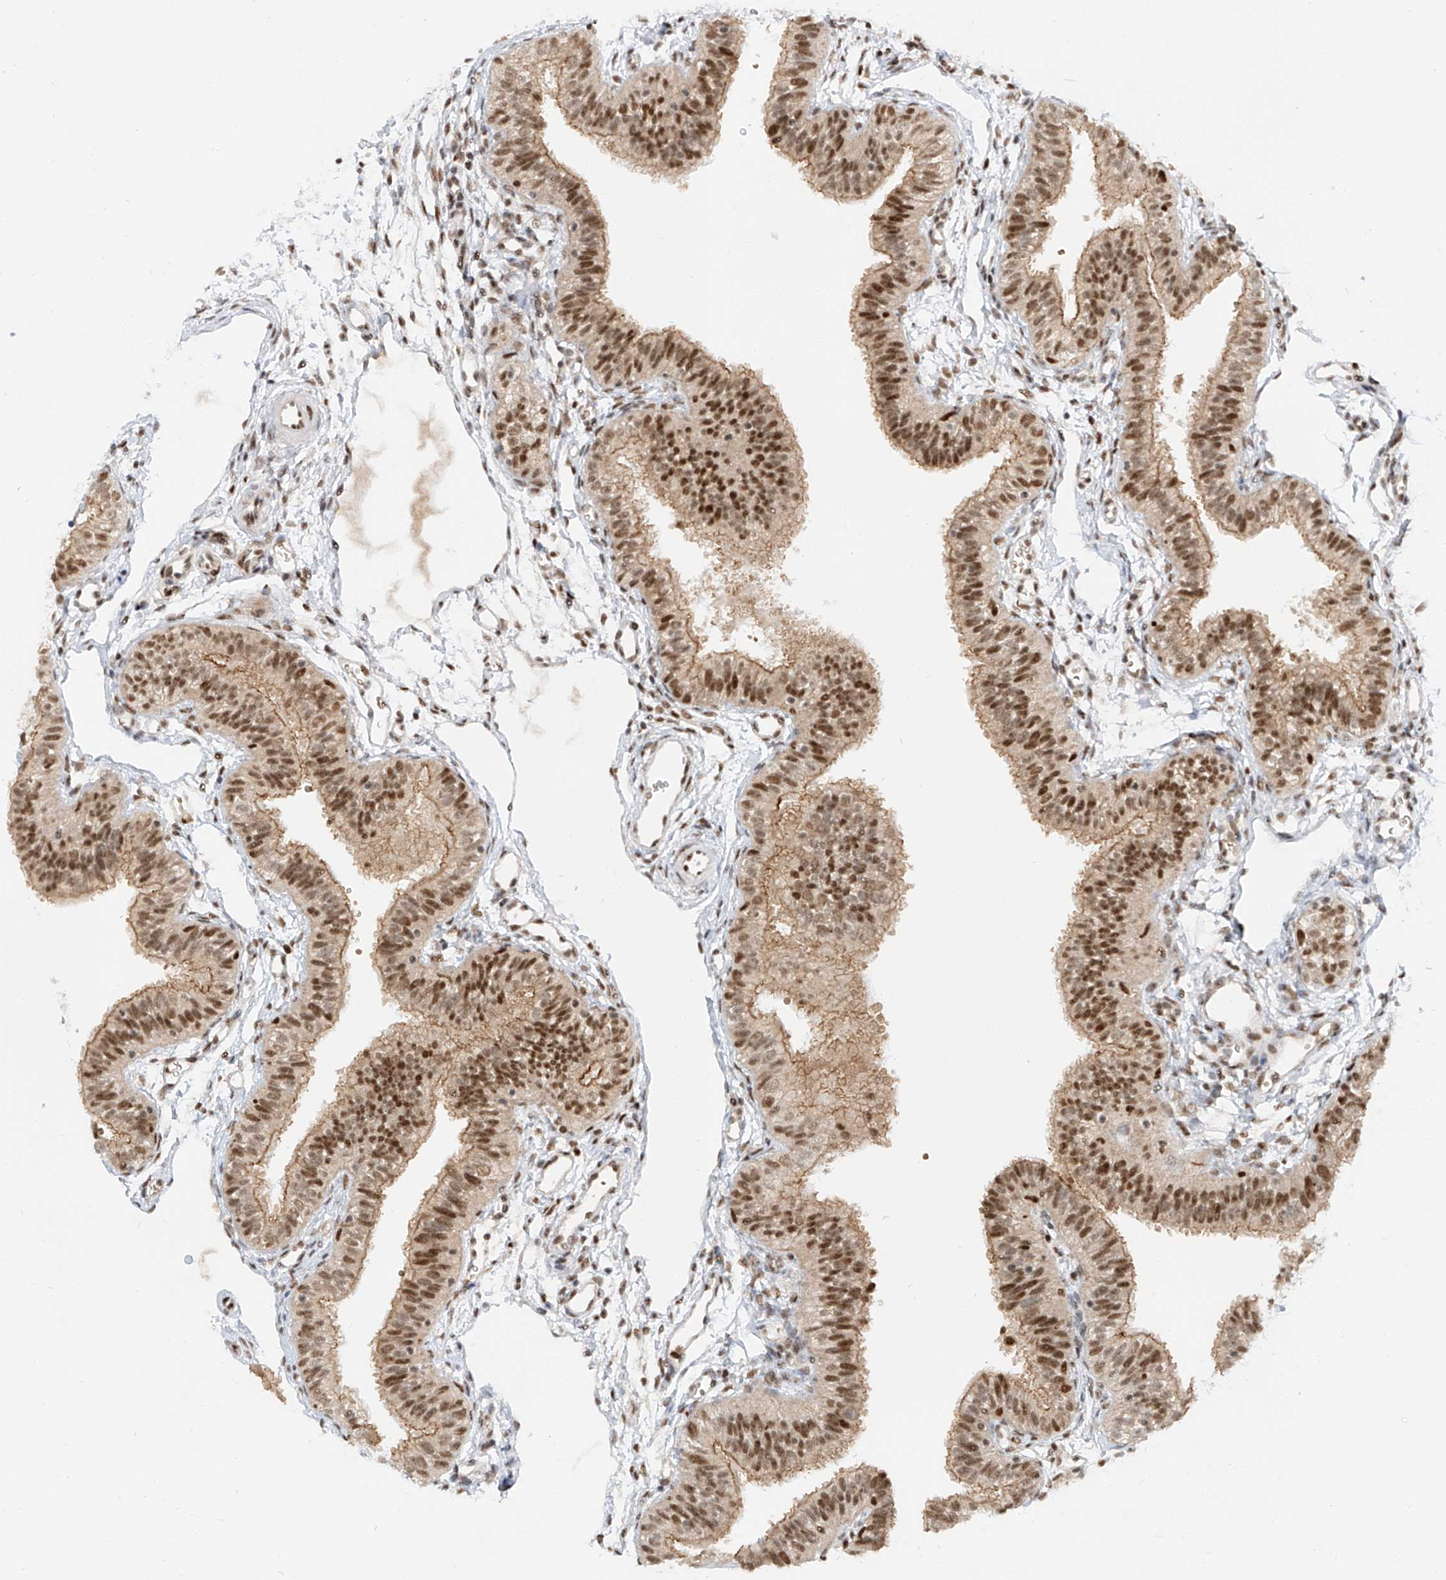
{"staining": {"intensity": "moderate", "quantity": ">75%", "location": "cytoplasmic/membranous,nuclear"}, "tissue": "fallopian tube", "cell_type": "Glandular cells", "image_type": "normal", "snomed": [{"axis": "morphology", "description": "Normal tissue, NOS"}, {"axis": "topography", "description": "Fallopian tube"}], "caption": "Immunohistochemistry (IHC) (DAB (3,3'-diaminobenzidine)) staining of normal fallopian tube displays moderate cytoplasmic/membranous,nuclear protein staining in about >75% of glandular cells. The protein of interest is shown in brown color, while the nuclei are stained blue.", "gene": "POGK", "patient": {"sex": "female", "age": 35}}